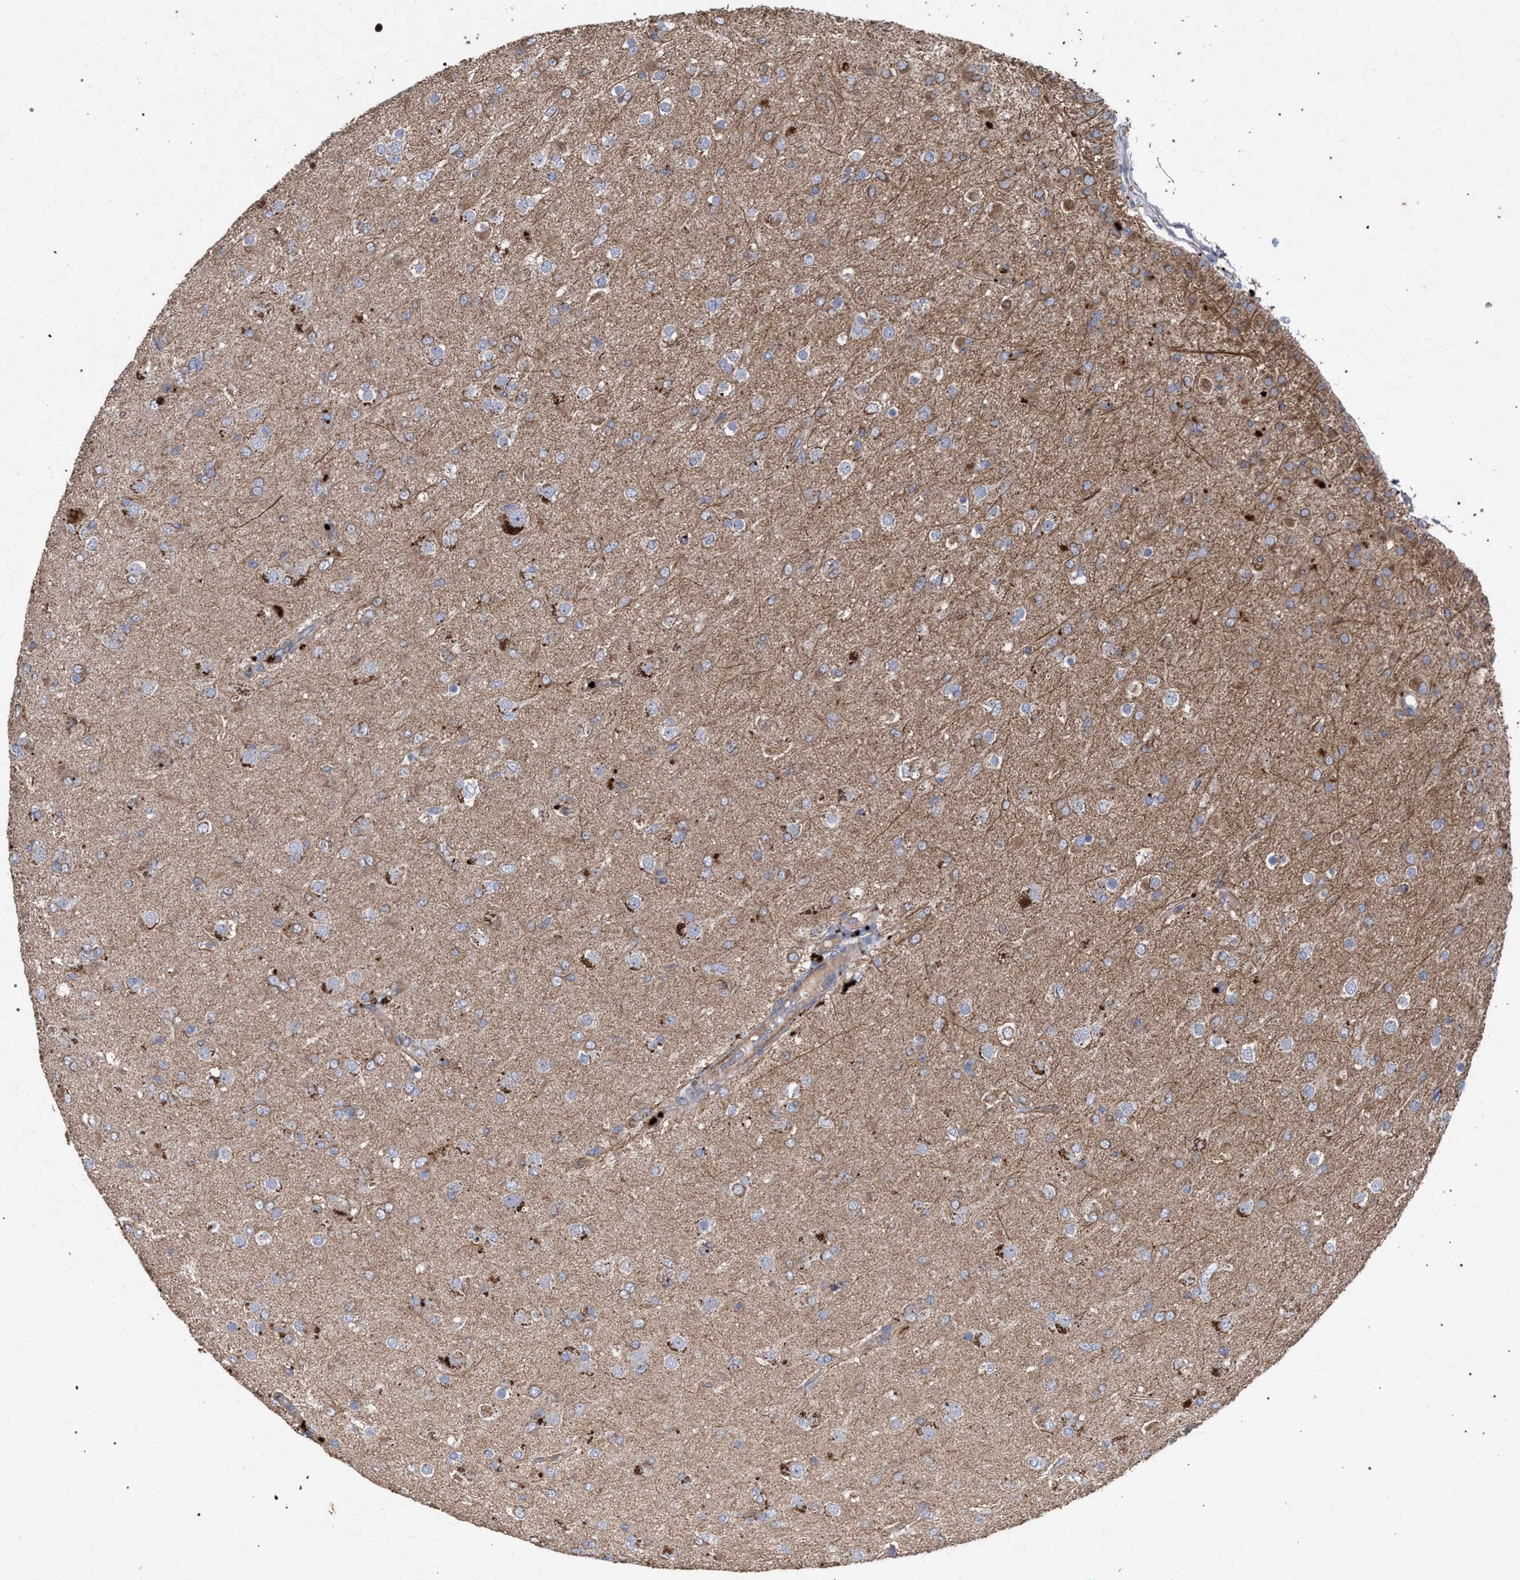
{"staining": {"intensity": "moderate", "quantity": "25%-75%", "location": "cytoplasmic/membranous"}, "tissue": "glioma", "cell_type": "Tumor cells", "image_type": "cancer", "snomed": [{"axis": "morphology", "description": "Glioma, malignant, Low grade"}, {"axis": "topography", "description": "Brain"}], "caption": "Immunohistochemical staining of human malignant low-grade glioma displays medium levels of moderate cytoplasmic/membranous protein staining in about 25%-75% of tumor cells.", "gene": "BCL2L12", "patient": {"sex": "male", "age": 65}}